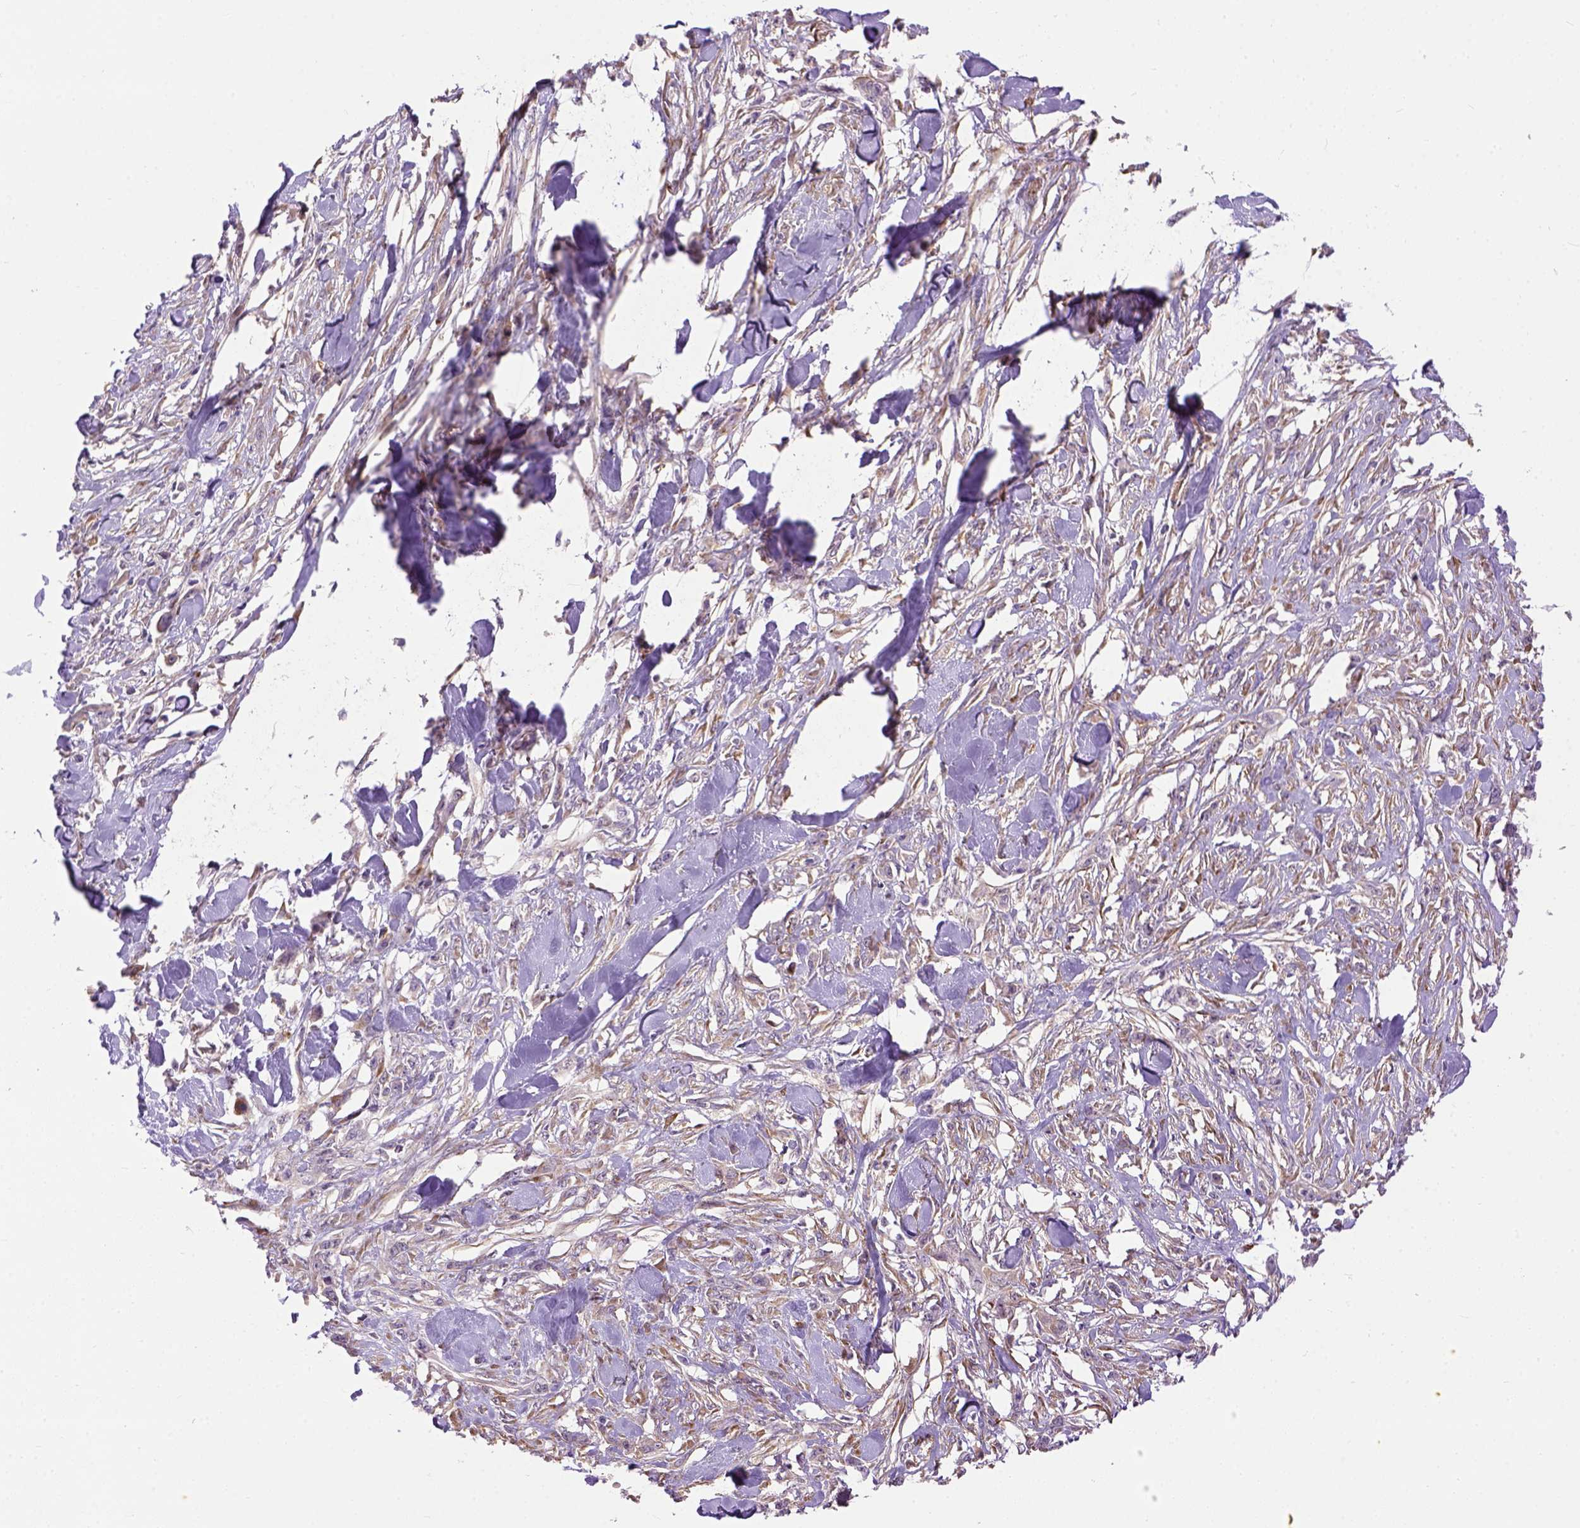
{"staining": {"intensity": "moderate", "quantity": ">75%", "location": "cytoplasmic/membranous"}, "tissue": "skin cancer", "cell_type": "Tumor cells", "image_type": "cancer", "snomed": [{"axis": "morphology", "description": "Squamous cell carcinoma, NOS"}, {"axis": "topography", "description": "Skin"}], "caption": "Immunohistochemistry (IHC) photomicrograph of skin cancer stained for a protein (brown), which shows medium levels of moderate cytoplasmic/membranous staining in approximately >75% of tumor cells.", "gene": "KAZN", "patient": {"sex": "female", "age": 59}}